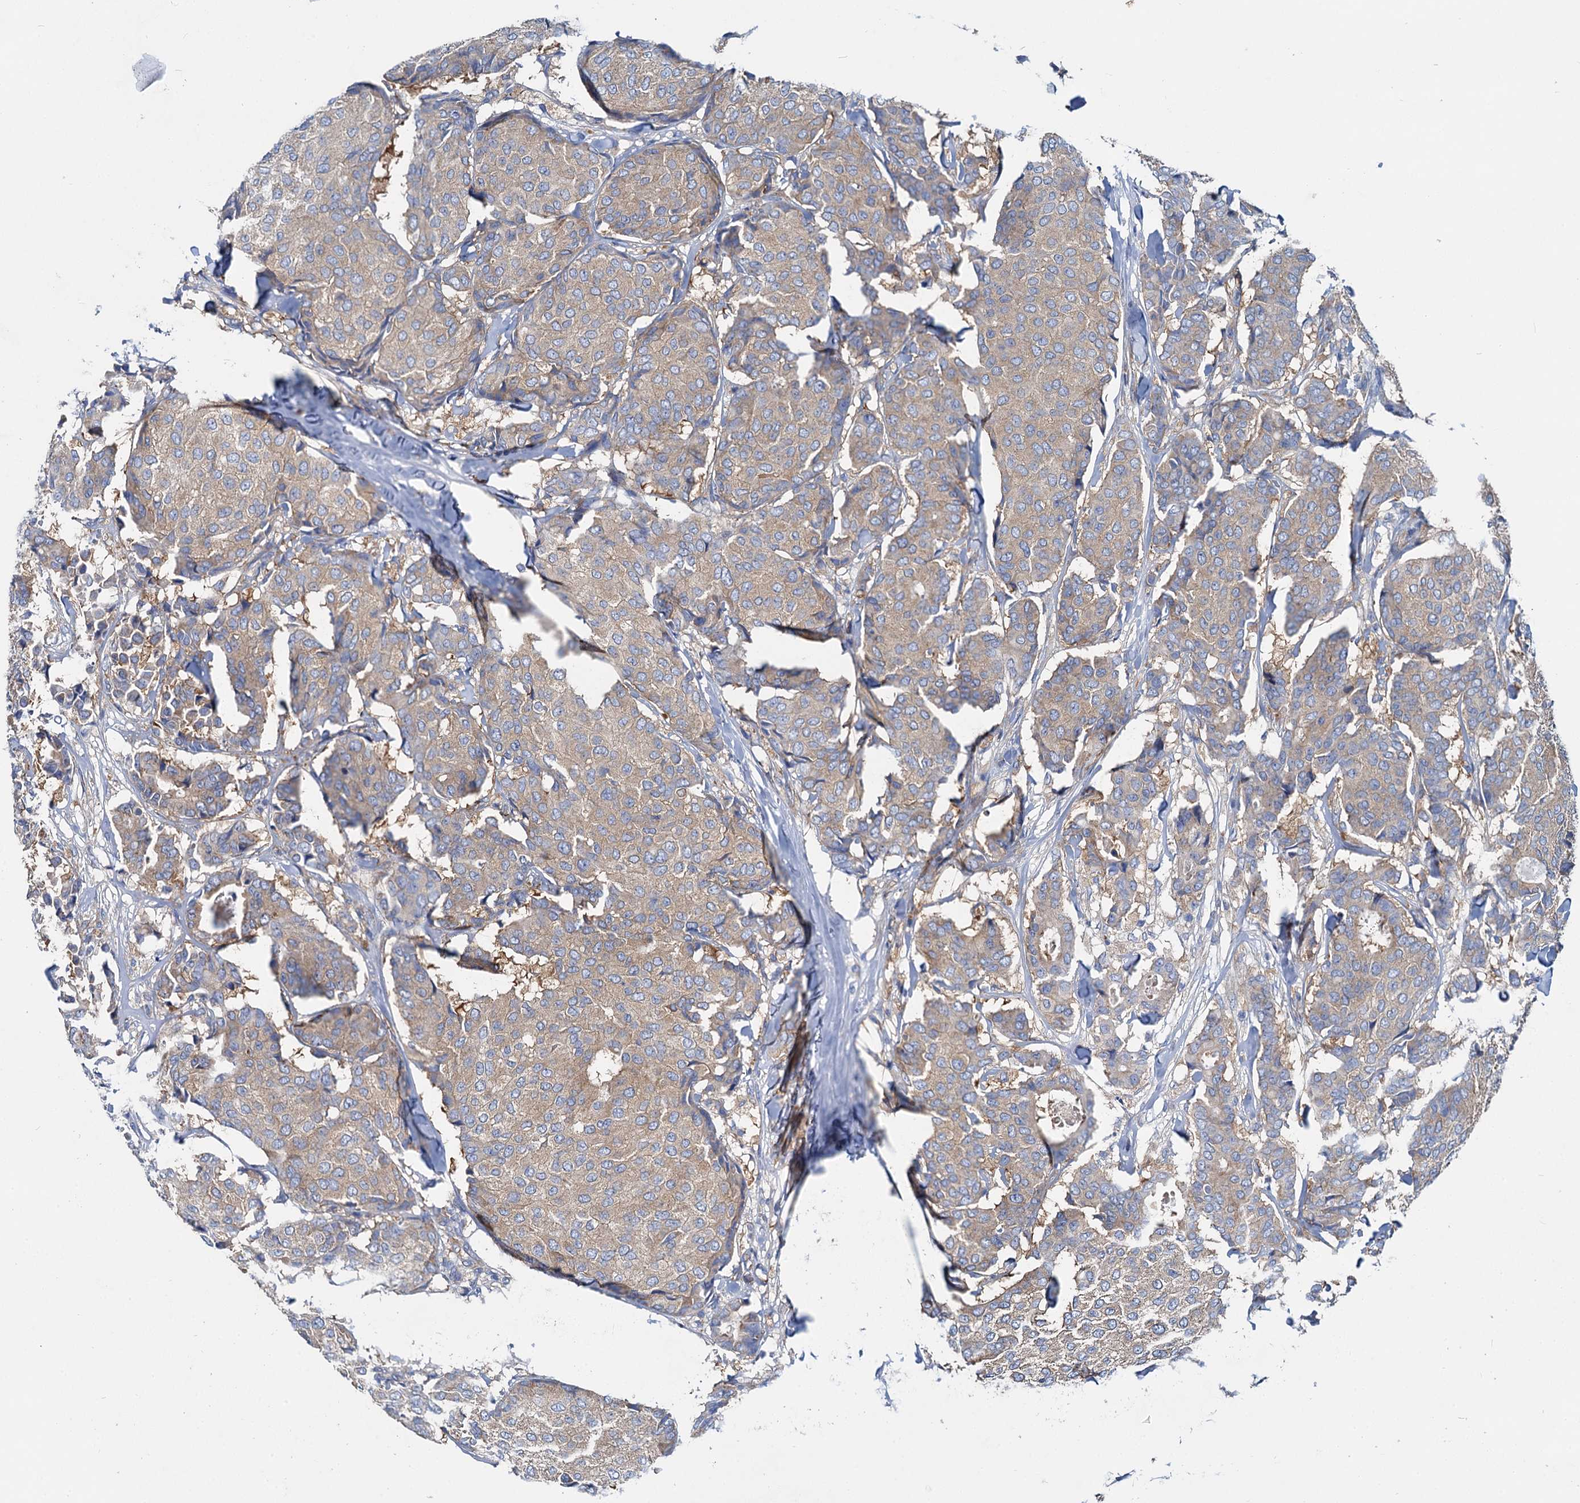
{"staining": {"intensity": "weak", "quantity": ">75%", "location": "cytoplasmic/membranous"}, "tissue": "breast cancer", "cell_type": "Tumor cells", "image_type": "cancer", "snomed": [{"axis": "morphology", "description": "Duct carcinoma"}, {"axis": "topography", "description": "Breast"}], "caption": "A low amount of weak cytoplasmic/membranous positivity is appreciated in approximately >75% of tumor cells in breast cancer tissue.", "gene": "QARS1", "patient": {"sex": "female", "age": 75}}